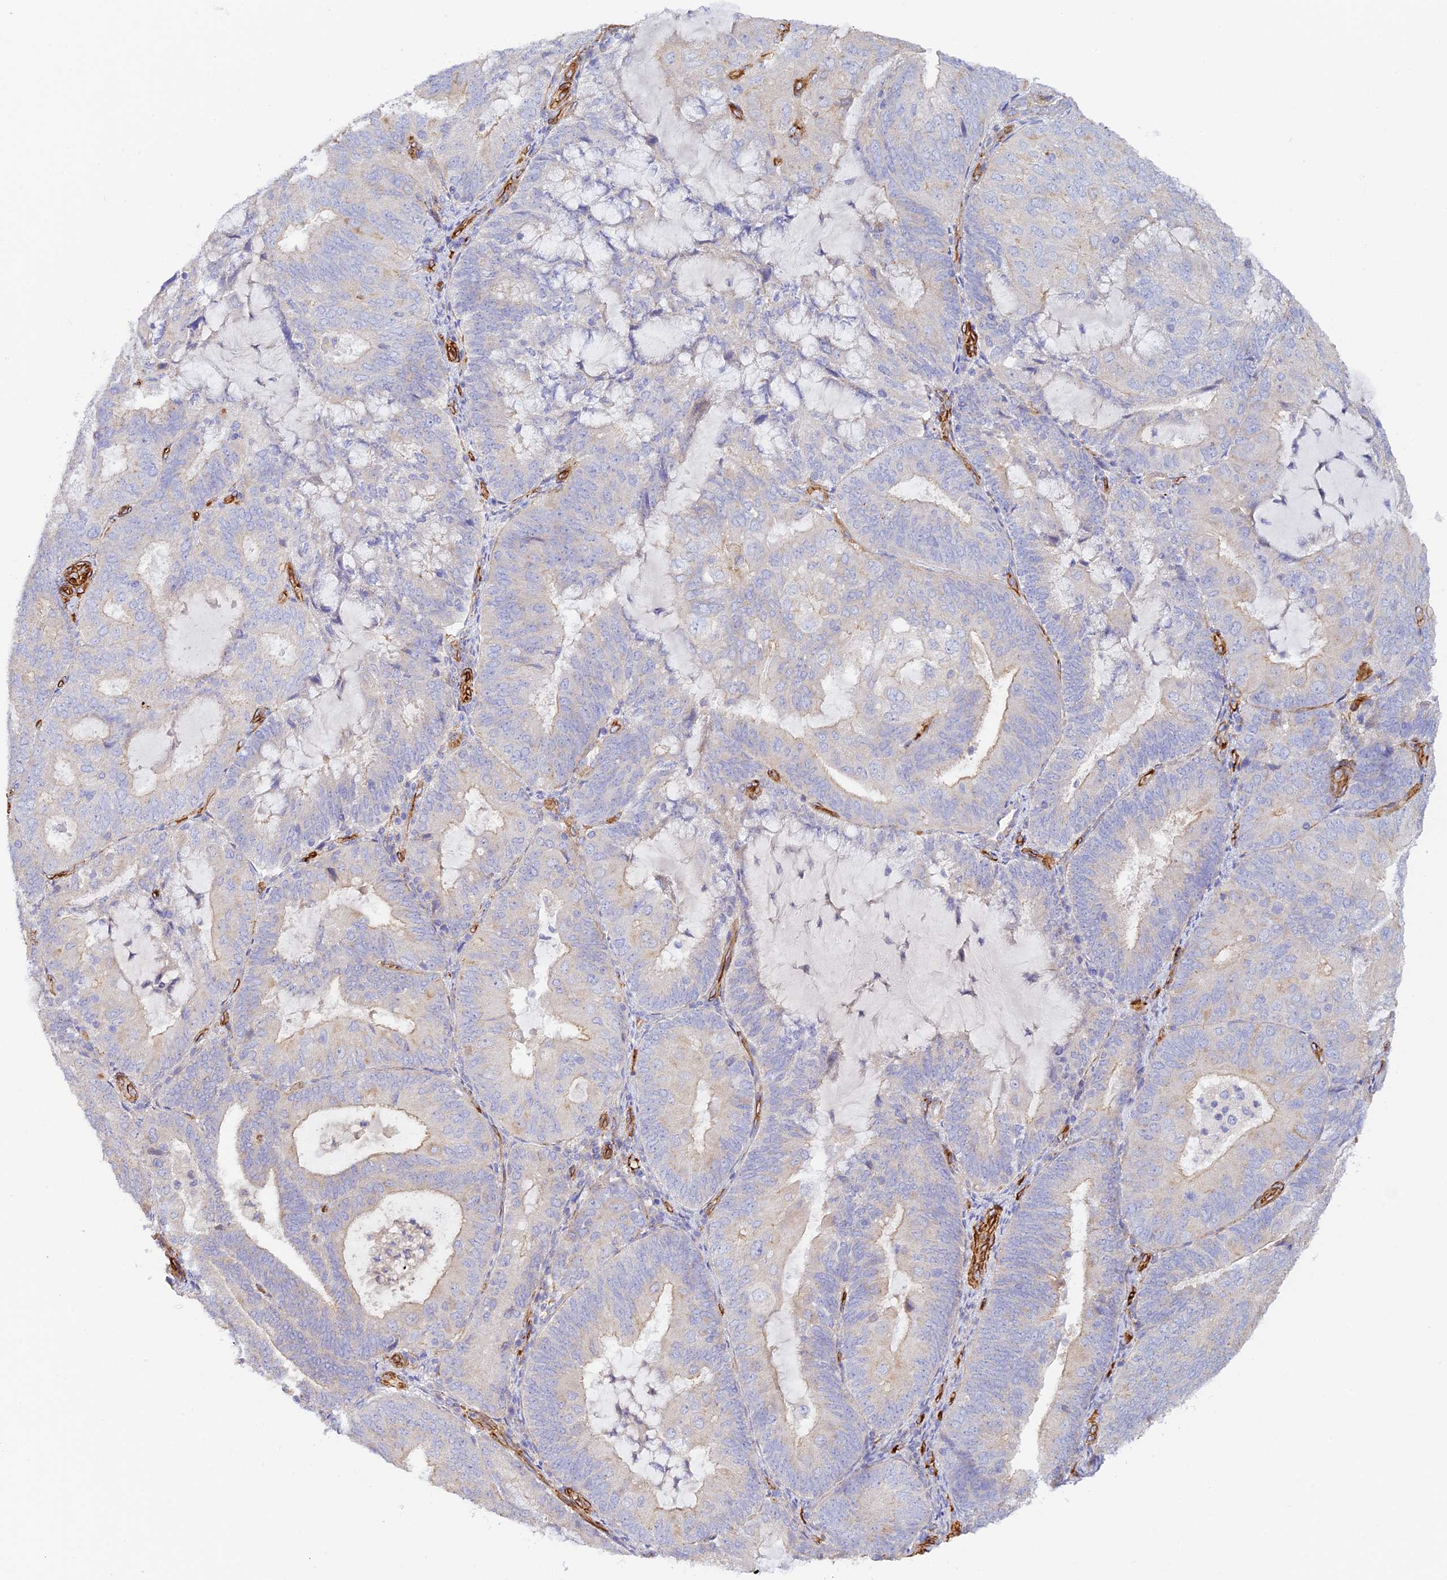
{"staining": {"intensity": "weak", "quantity": "<25%", "location": "cytoplasmic/membranous"}, "tissue": "endometrial cancer", "cell_type": "Tumor cells", "image_type": "cancer", "snomed": [{"axis": "morphology", "description": "Adenocarcinoma, NOS"}, {"axis": "topography", "description": "Endometrium"}], "caption": "A high-resolution histopathology image shows IHC staining of adenocarcinoma (endometrial), which demonstrates no significant positivity in tumor cells. (Stains: DAB IHC with hematoxylin counter stain, Microscopy: brightfield microscopy at high magnification).", "gene": "MYO9A", "patient": {"sex": "female", "age": 81}}